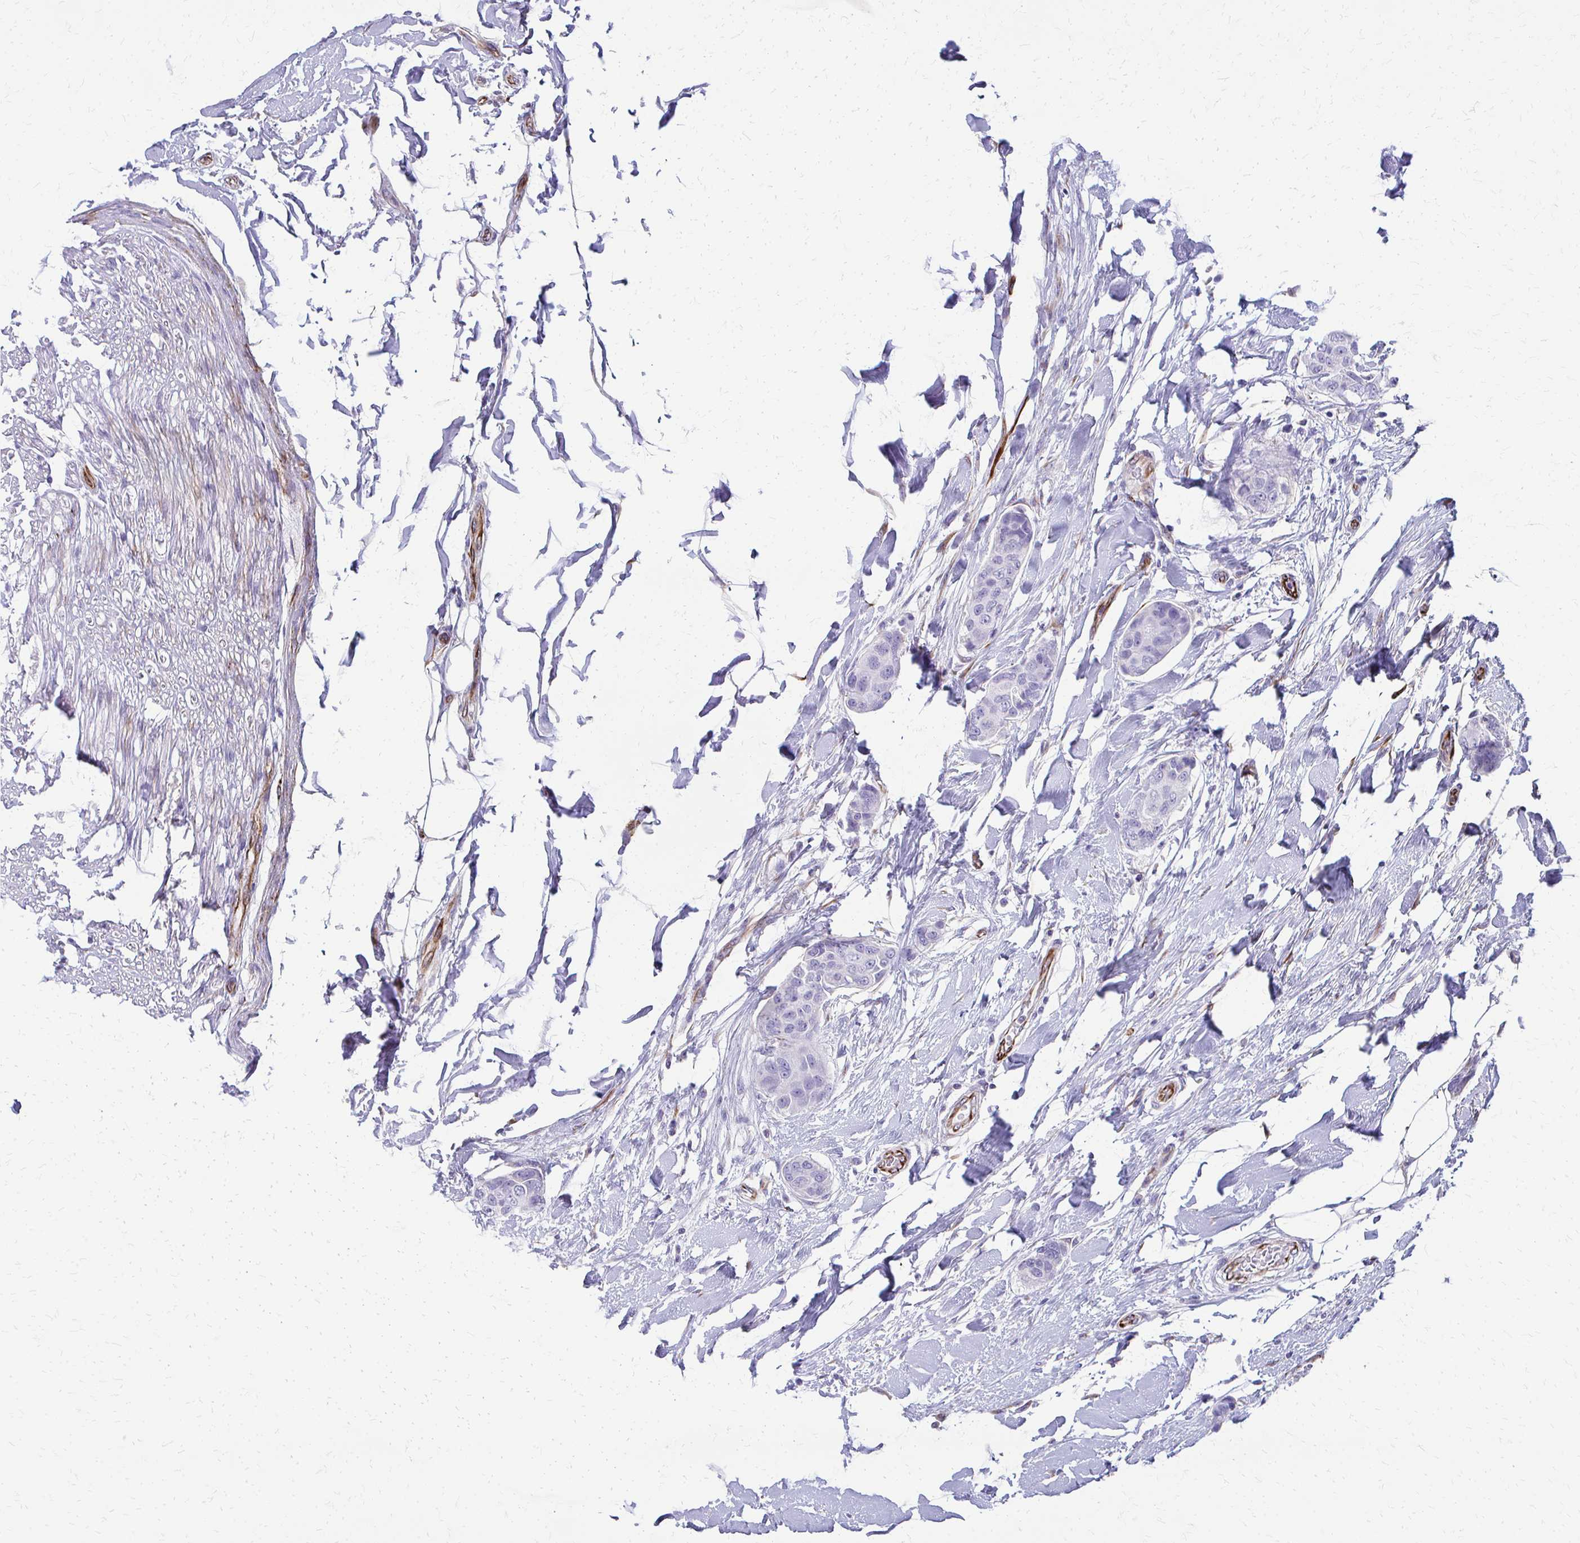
{"staining": {"intensity": "negative", "quantity": "none", "location": "none"}, "tissue": "breast cancer", "cell_type": "Tumor cells", "image_type": "cancer", "snomed": [{"axis": "morphology", "description": "Duct carcinoma"}, {"axis": "topography", "description": "Breast"}, {"axis": "topography", "description": "Lymph node"}], "caption": "Breast cancer was stained to show a protein in brown. There is no significant staining in tumor cells.", "gene": "TRIM6", "patient": {"sex": "female", "age": 80}}